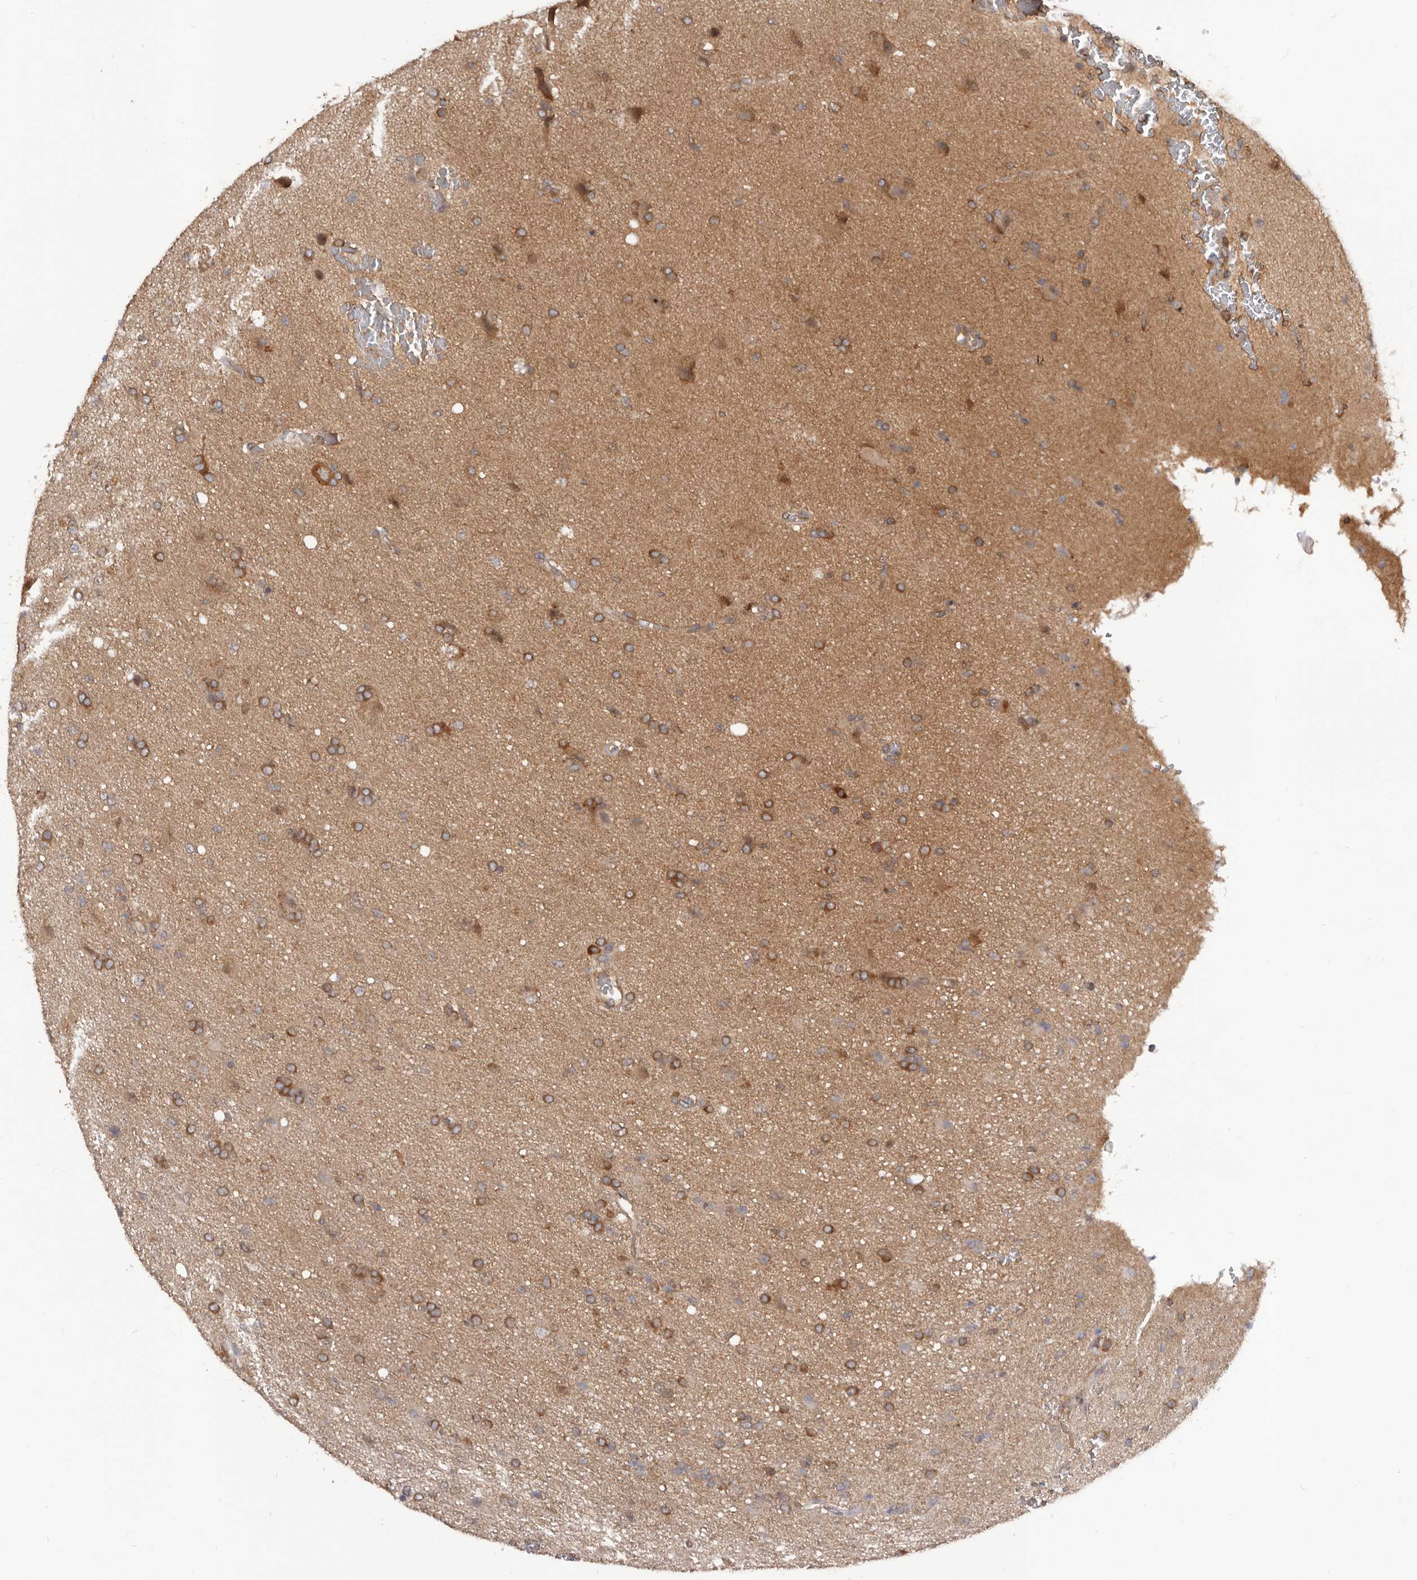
{"staining": {"intensity": "moderate", "quantity": ">75%", "location": "cytoplasmic/membranous"}, "tissue": "glioma", "cell_type": "Tumor cells", "image_type": "cancer", "snomed": [{"axis": "morphology", "description": "Glioma, malignant, High grade"}, {"axis": "topography", "description": "Brain"}], "caption": "A brown stain highlights moderate cytoplasmic/membranous expression of a protein in human malignant glioma (high-grade) tumor cells. (Brightfield microscopy of DAB IHC at high magnification).", "gene": "HBS1L", "patient": {"sex": "female", "age": 57}}